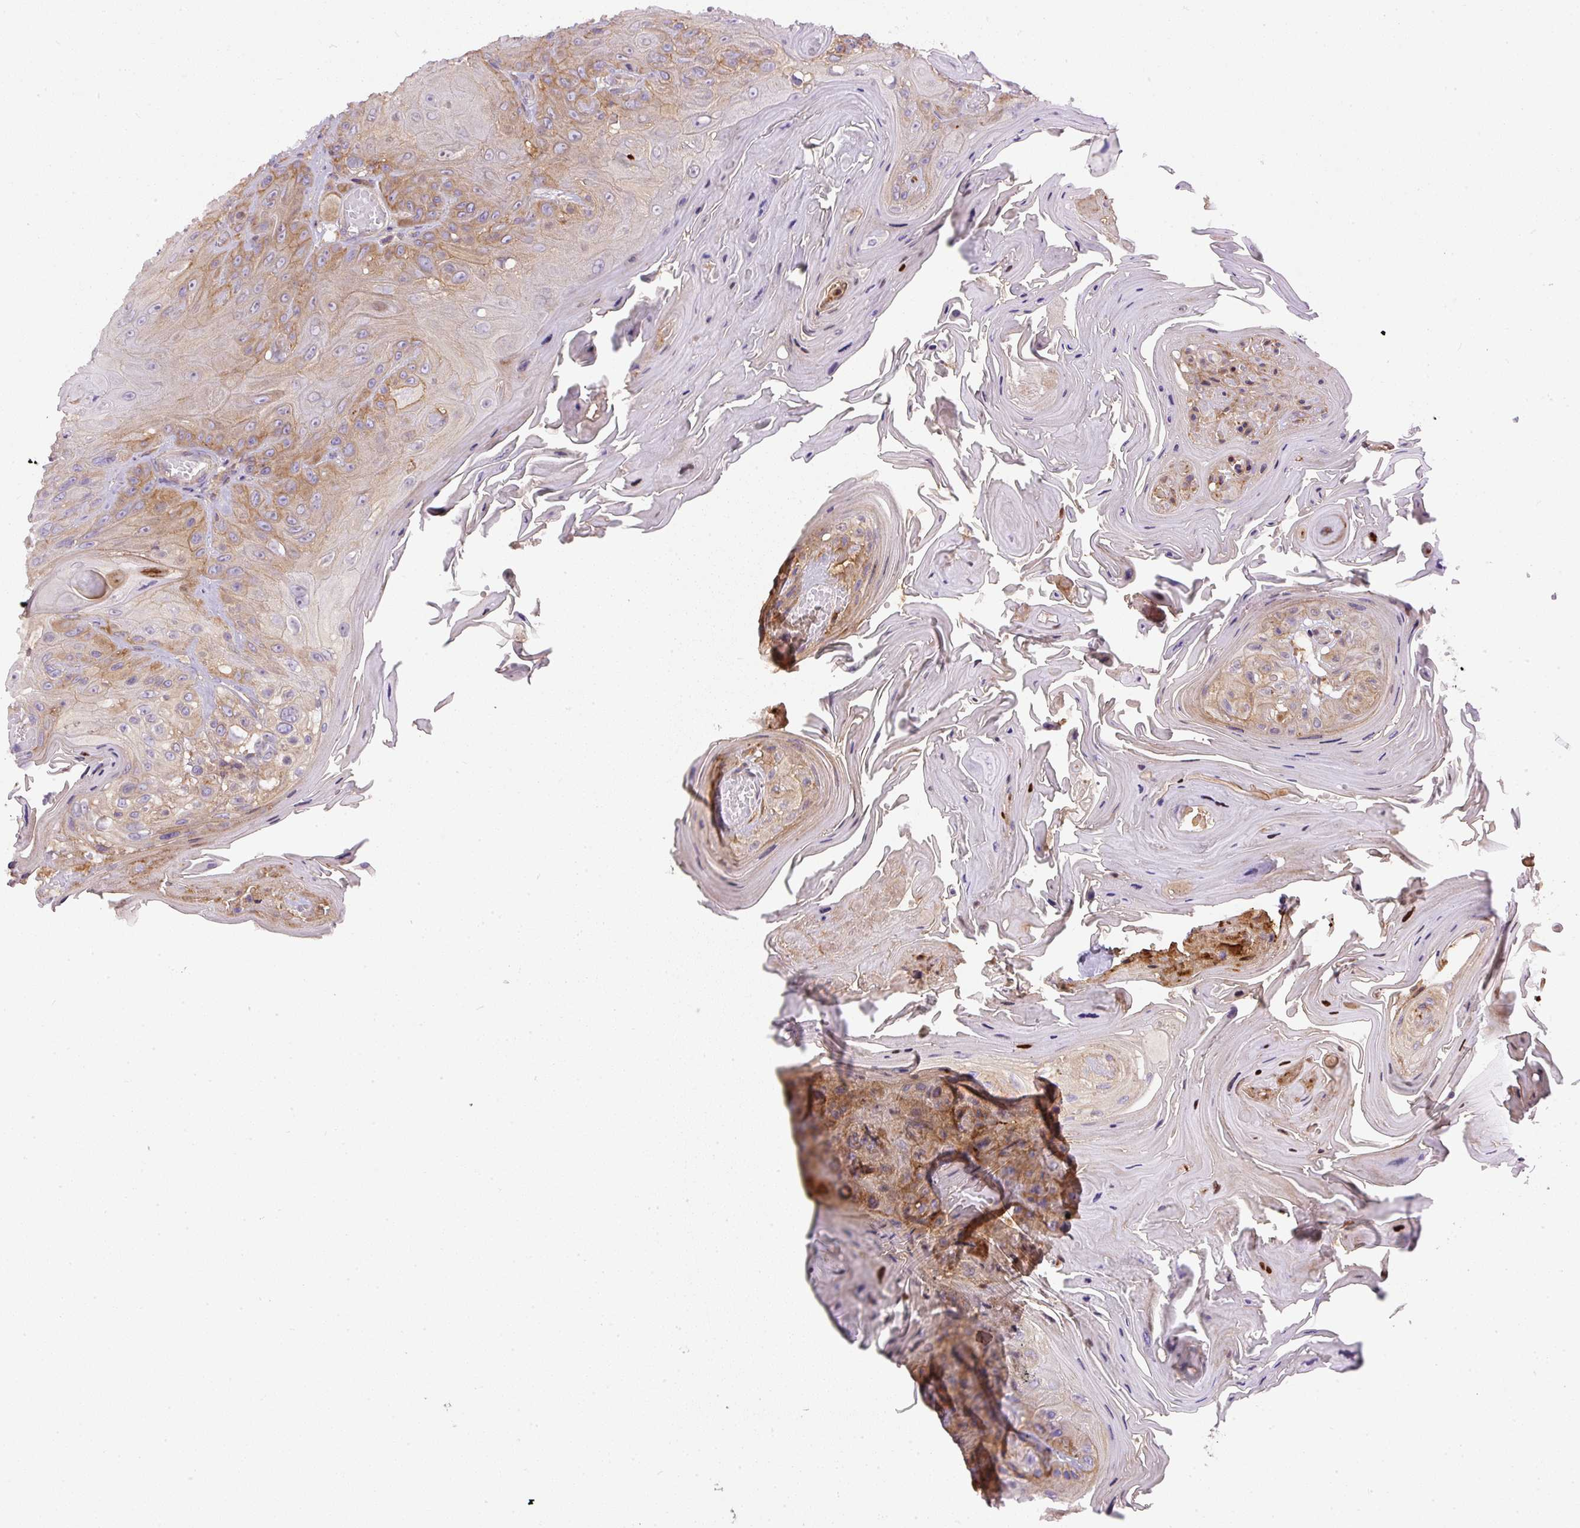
{"staining": {"intensity": "moderate", "quantity": ">75%", "location": "cytoplasmic/membranous"}, "tissue": "head and neck cancer", "cell_type": "Tumor cells", "image_type": "cancer", "snomed": [{"axis": "morphology", "description": "Squamous cell carcinoma, NOS"}, {"axis": "topography", "description": "Head-Neck"}], "caption": "Head and neck cancer (squamous cell carcinoma) was stained to show a protein in brown. There is medium levels of moderate cytoplasmic/membranous positivity in about >75% of tumor cells.", "gene": "DAPK1", "patient": {"sex": "female", "age": 59}}